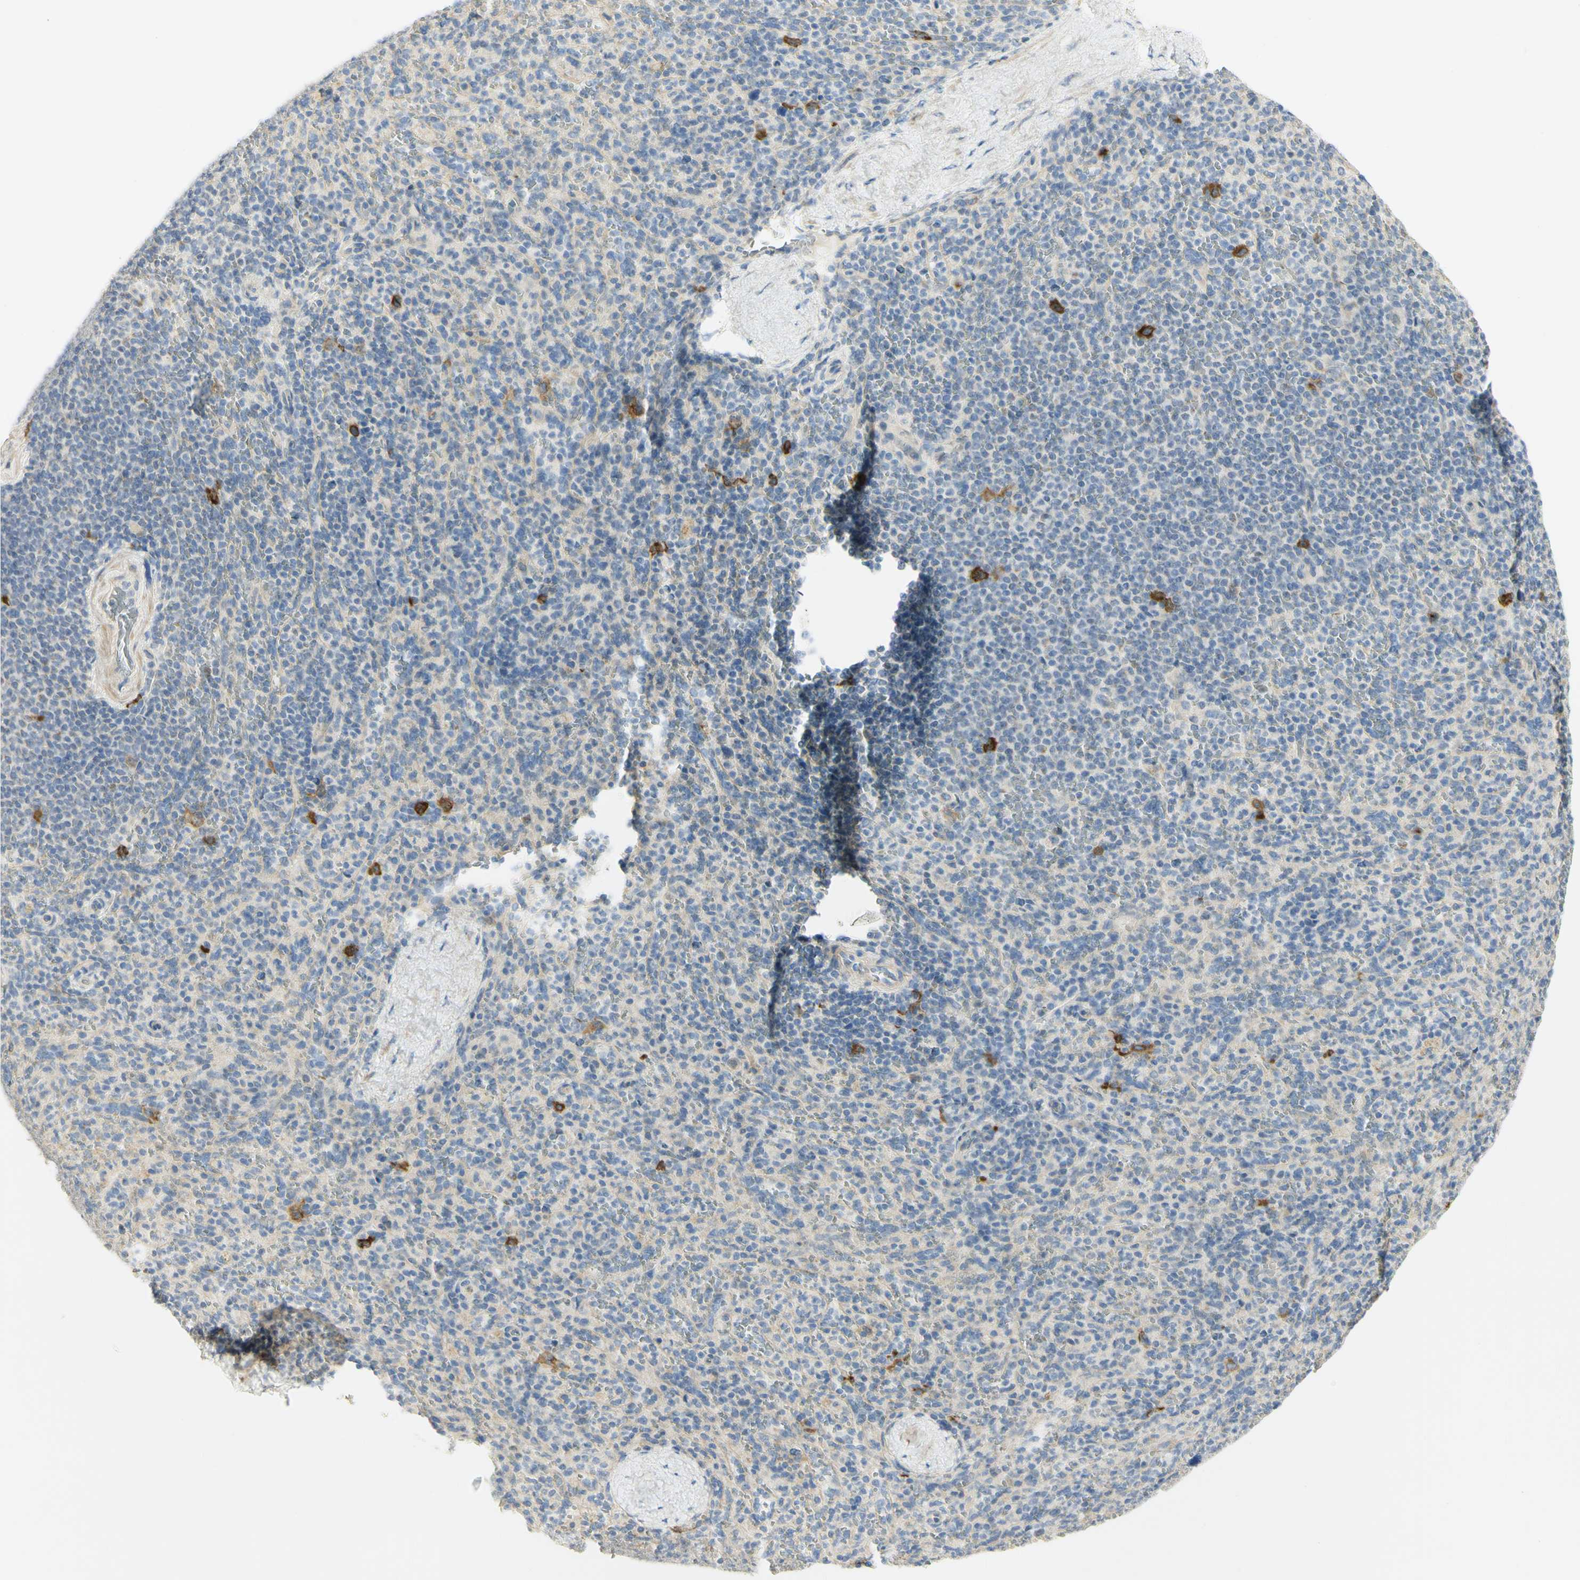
{"staining": {"intensity": "strong", "quantity": "<25%", "location": "cytoplasmic/membranous"}, "tissue": "spleen", "cell_type": "Cells in red pulp", "image_type": "normal", "snomed": [{"axis": "morphology", "description": "Normal tissue, NOS"}, {"axis": "topography", "description": "Spleen"}], "caption": "Brown immunohistochemical staining in unremarkable human spleen demonstrates strong cytoplasmic/membranous staining in about <25% of cells in red pulp.", "gene": "KIF11", "patient": {"sex": "male", "age": 36}}